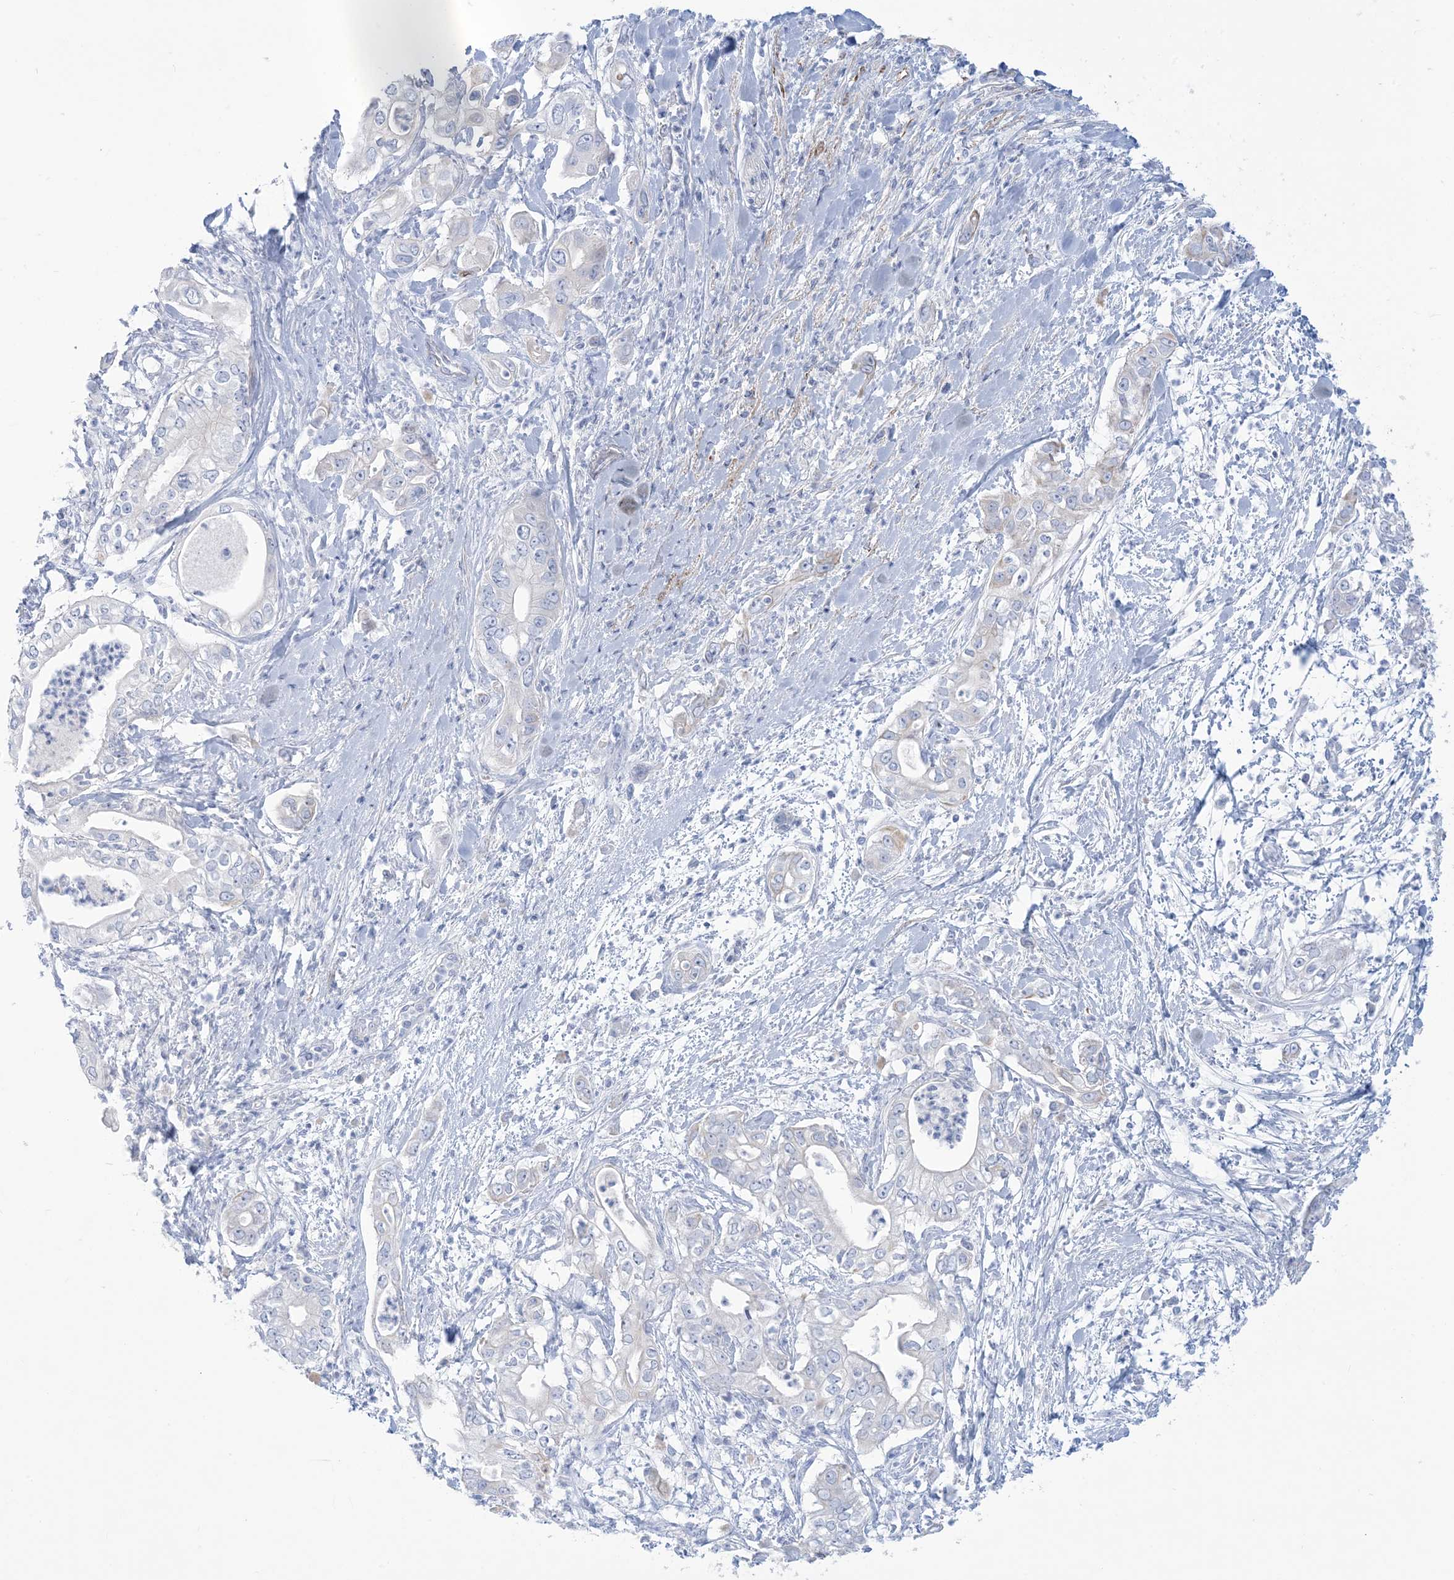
{"staining": {"intensity": "negative", "quantity": "none", "location": "none"}, "tissue": "pancreatic cancer", "cell_type": "Tumor cells", "image_type": "cancer", "snomed": [{"axis": "morphology", "description": "Adenocarcinoma, NOS"}, {"axis": "topography", "description": "Pancreas"}], "caption": "Immunohistochemistry of human adenocarcinoma (pancreatic) exhibits no positivity in tumor cells. Nuclei are stained in blue.", "gene": "MARS2", "patient": {"sex": "female", "age": 78}}